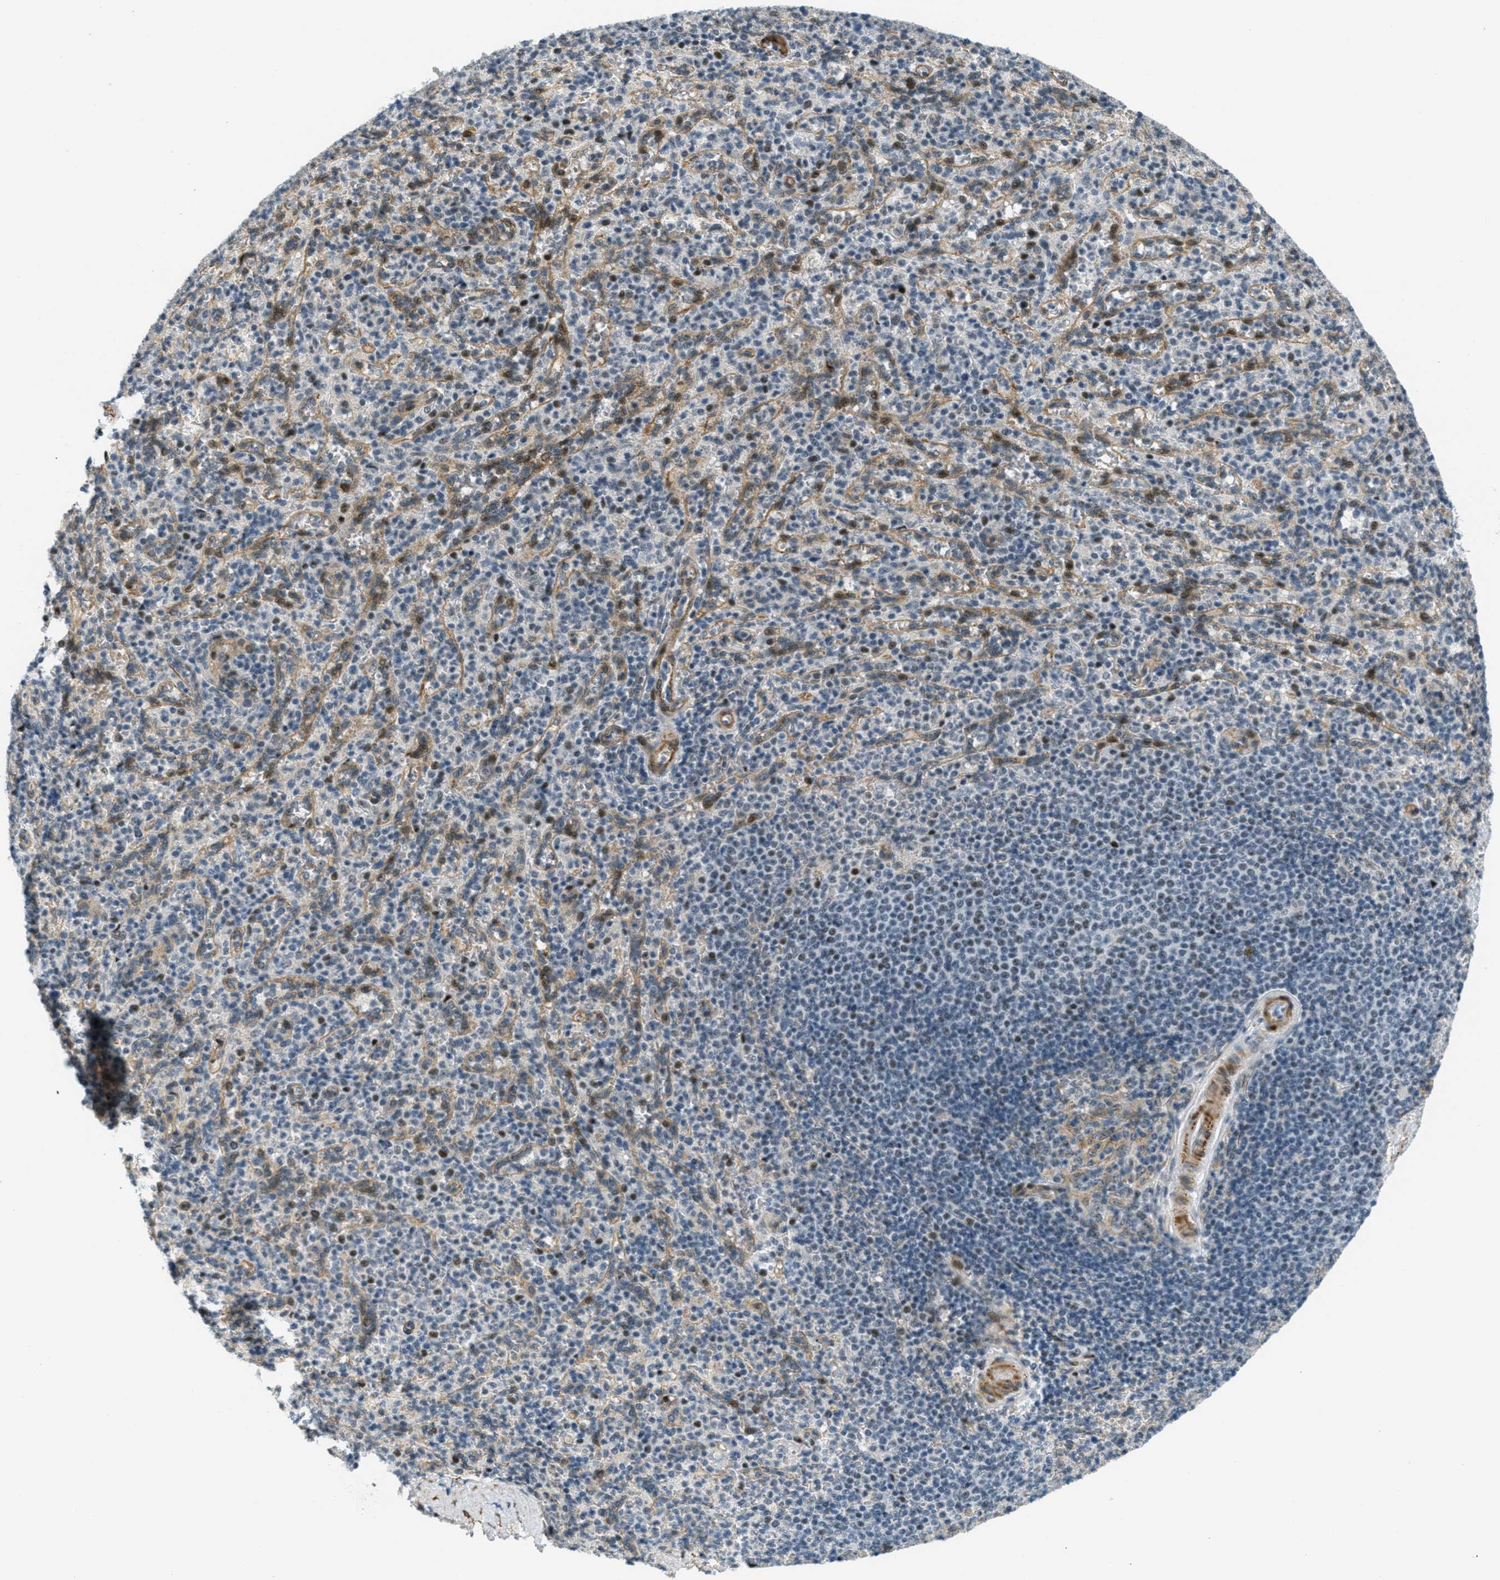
{"staining": {"intensity": "moderate", "quantity": "<25%", "location": "nuclear"}, "tissue": "spleen", "cell_type": "Cells in red pulp", "image_type": "normal", "snomed": [{"axis": "morphology", "description": "Normal tissue, NOS"}, {"axis": "topography", "description": "Spleen"}], "caption": "Spleen stained with DAB immunohistochemistry (IHC) demonstrates low levels of moderate nuclear positivity in about <25% of cells in red pulp. The protein is stained brown, and the nuclei are stained in blue (DAB IHC with brightfield microscopy, high magnification).", "gene": "ZDHHC23", "patient": {"sex": "male", "age": 36}}